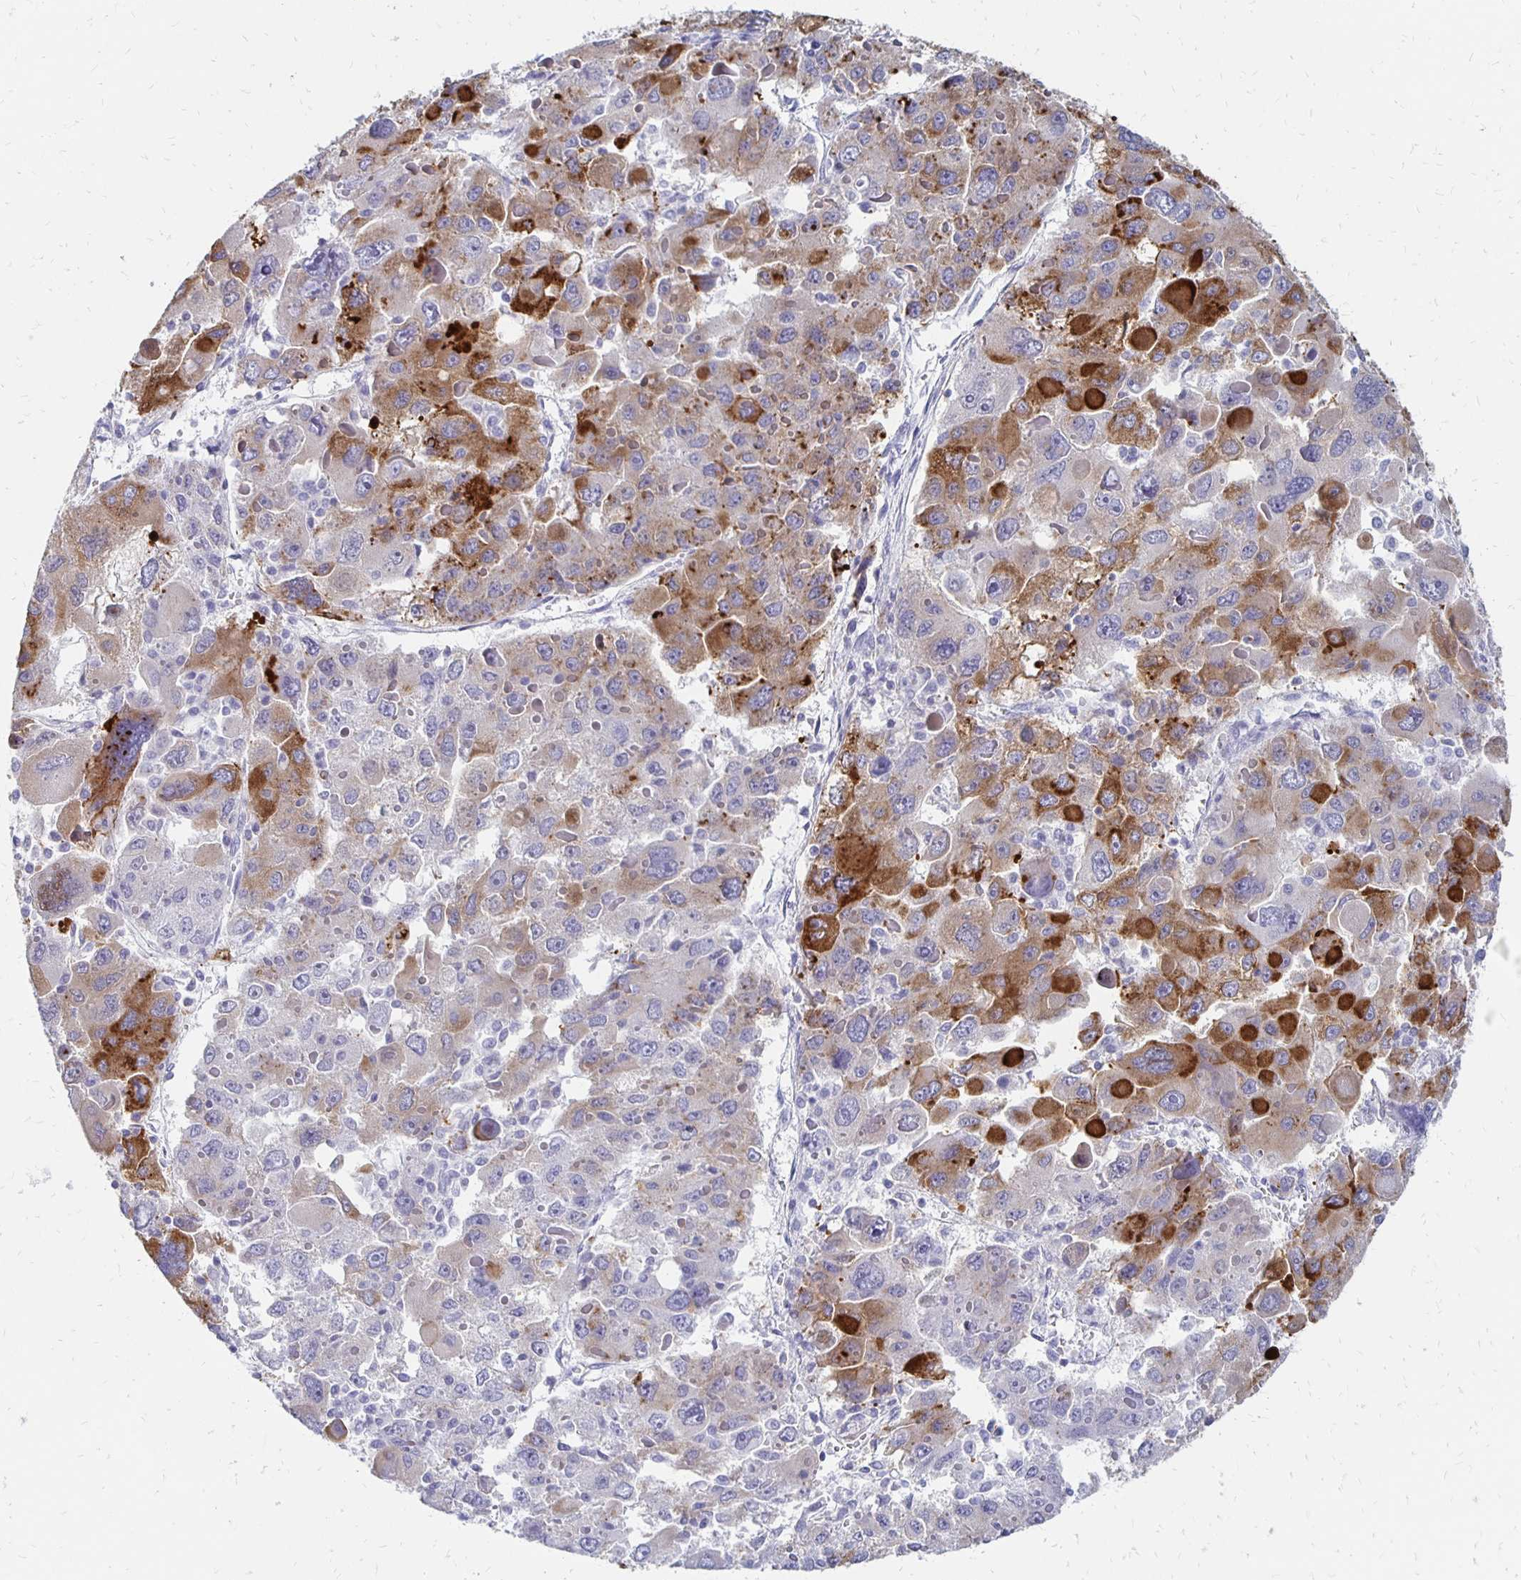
{"staining": {"intensity": "moderate", "quantity": "<25%", "location": "cytoplasmic/membranous"}, "tissue": "liver cancer", "cell_type": "Tumor cells", "image_type": "cancer", "snomed": [{"axis": "morphology", "description": "Carcinoma, Hepatocellular, NOS"}, {"axis": "topography", "description": "Liver"}], "caption": "High-power microscopy captured an immunohistochemistry (IHC) micrograph of hepatocellular carcinoma (liver), revealing moderate cytoplasmic/membranous staining in about <25% of tumor cells.", "gene": "SYT2", "patient": {"sex": "female", "age": 41}}